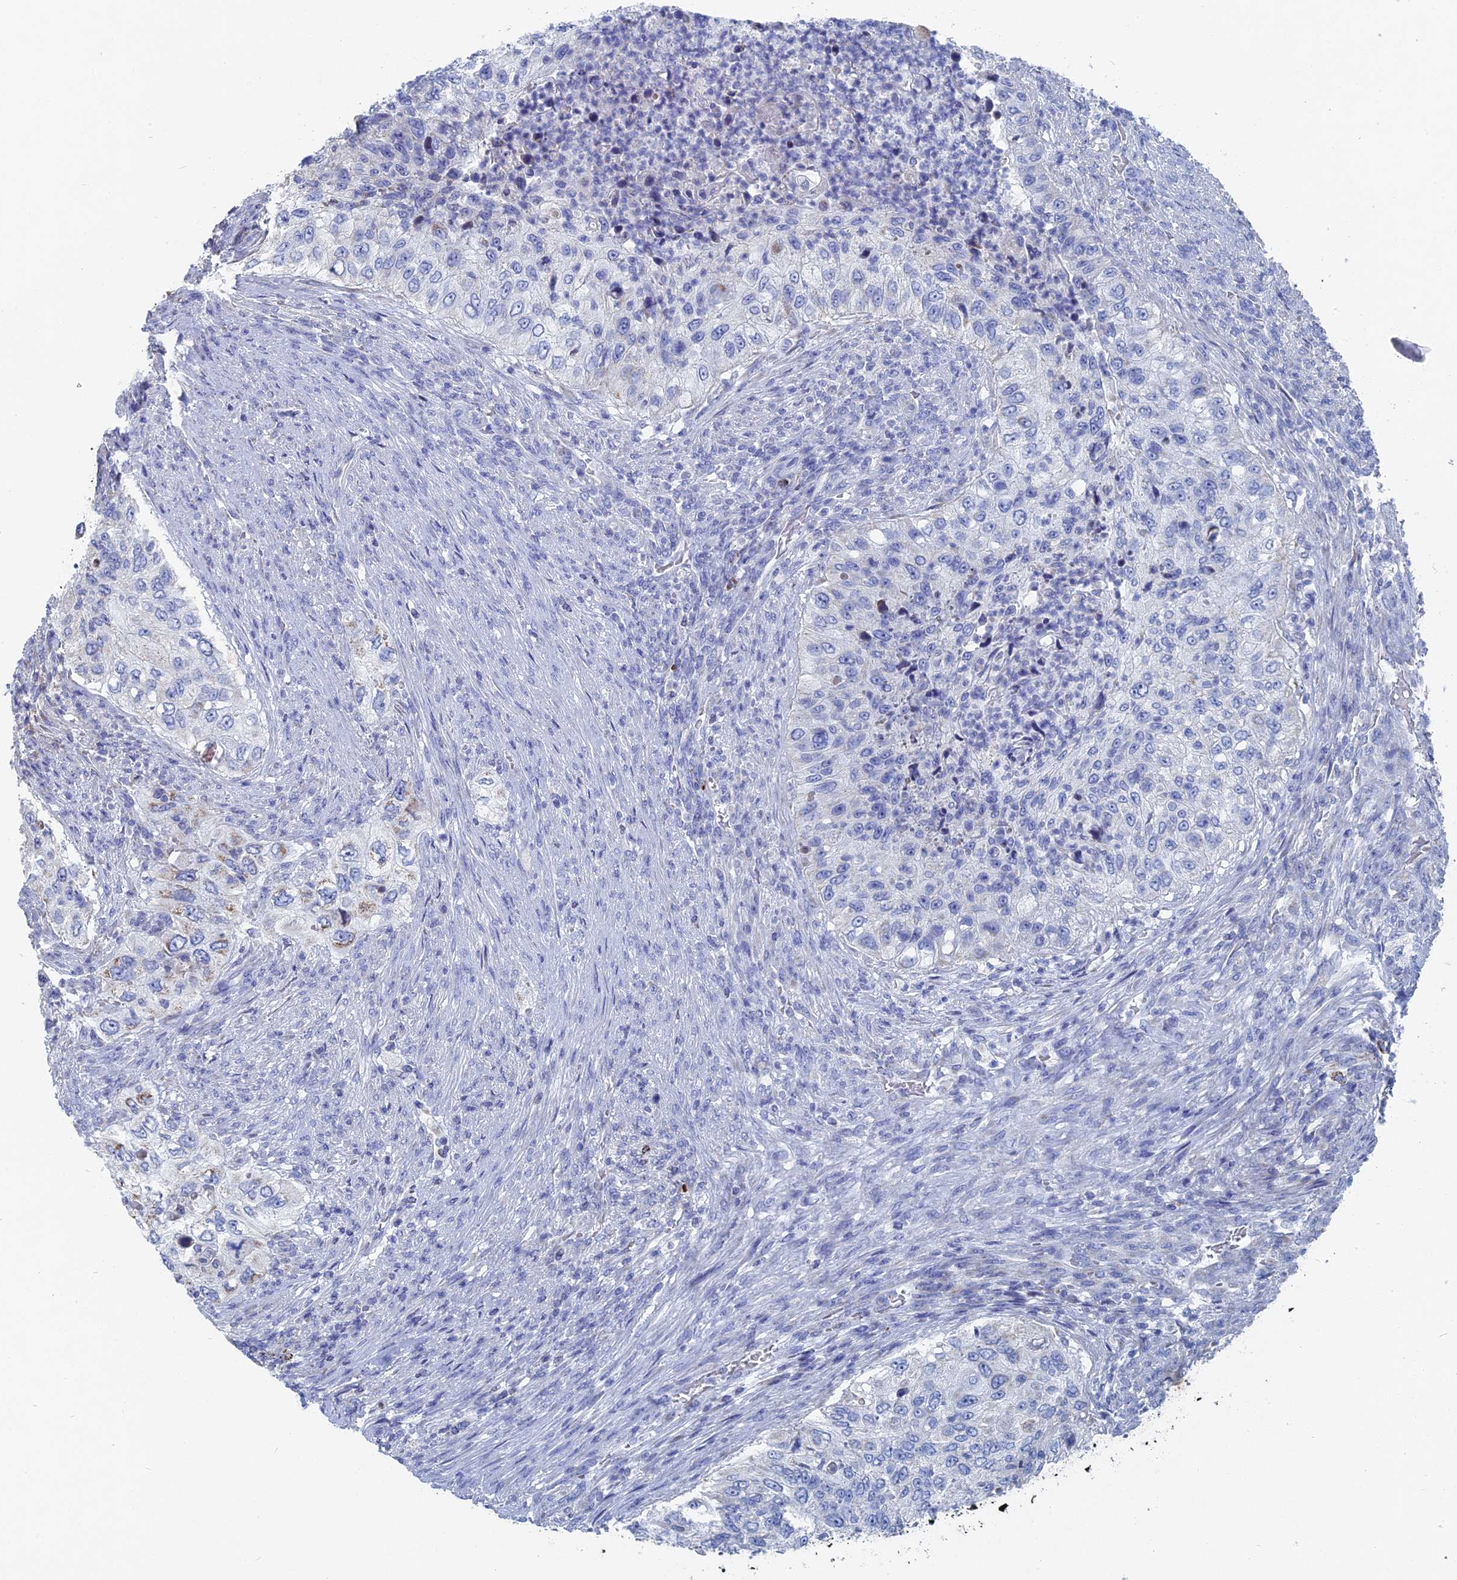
{"staining": {"intensity": "negative", "quantity": "none", "location": "none"}, "tissue": "urothelial cancer", "cell_type": "Tumor cells", "image_type": "cancer", "snomed": [{"axis": "morphology", "description": "Urothelial carcinoma, High grade"}, {"axis": "topography", "description": "Urinary bladder"}], "caption": "Immunohistochemical staining of human high-grade urothelial carcinoma exhibits no significant staining in tumor cells.", "gene": "HIGD1A", "patient": {"sex": "female", "age": 60}}